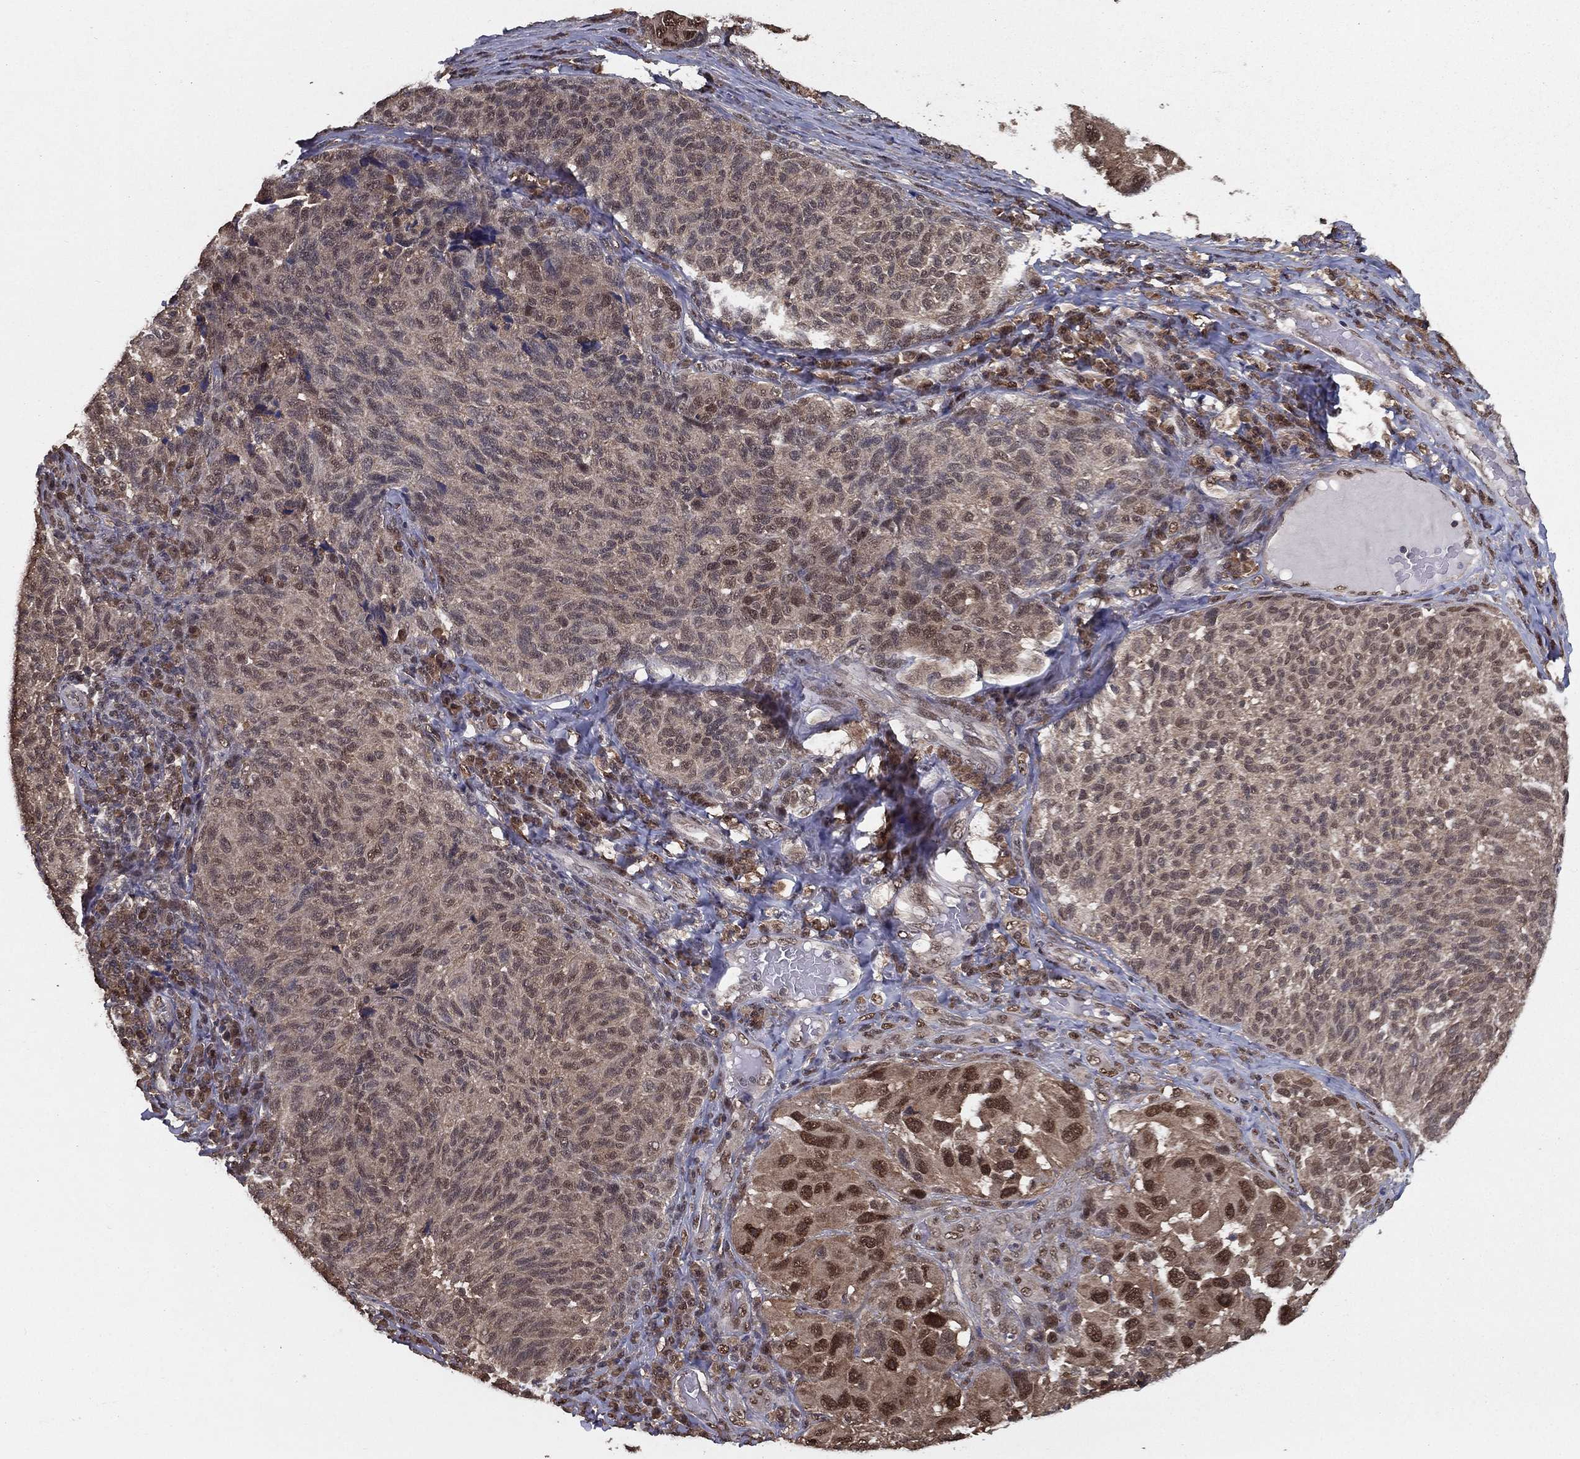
{"staining": {"intensity": "strong", "quantity": "<25%", "location": "nuclear"}, "tissue": "melanoma", "cell_type": "Tumor cells", "image_type": "cancer", "snomed": [{"axis": "morphology", "description": "Malignant melanoma, NOS"}, {"axis": "topography", "description": "Skin"}], "caption": "Melanoma tissue exhibits strong nuclear expression in about <25% of tumor cells, visualized by immunohistochemistry.", "gene": "CARM1", "patient": {"sex": "female", "age": 73}}